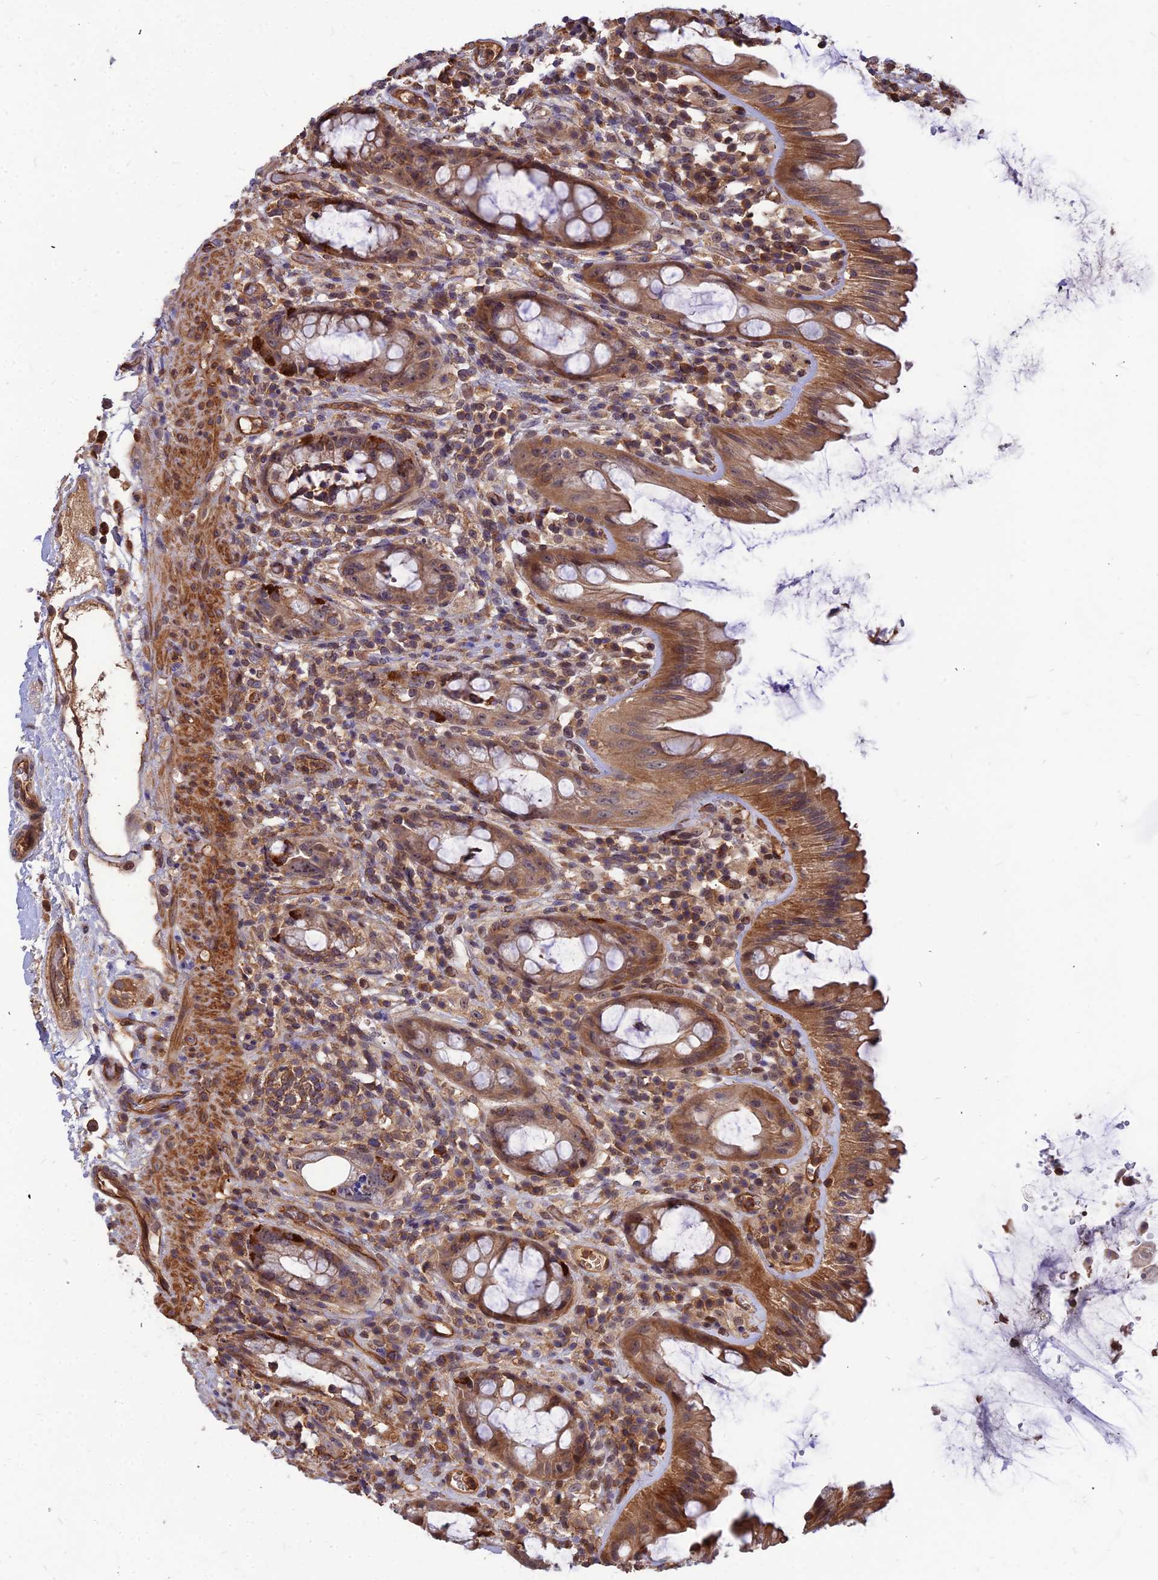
{"staining": {"intensity": "moderate", "quantity": ">75%", "location": "cytoplasmic/membranous"}, "tissue": "rectum", "cell_type": "Glandular cells", "image_type": "normal", "snomed": [{"axis": "morphology", "description": "Normal tissue, NOS"}, {"axis": "topography", "description": "Rectum"}], "caption": "Rectum stained with a brown dye shows moderate cytoplasmic/membranous positive expression in about >75% of glandular cells.", "gene": "ZNF467", "patient": {"sex": "female", "age": 57}}